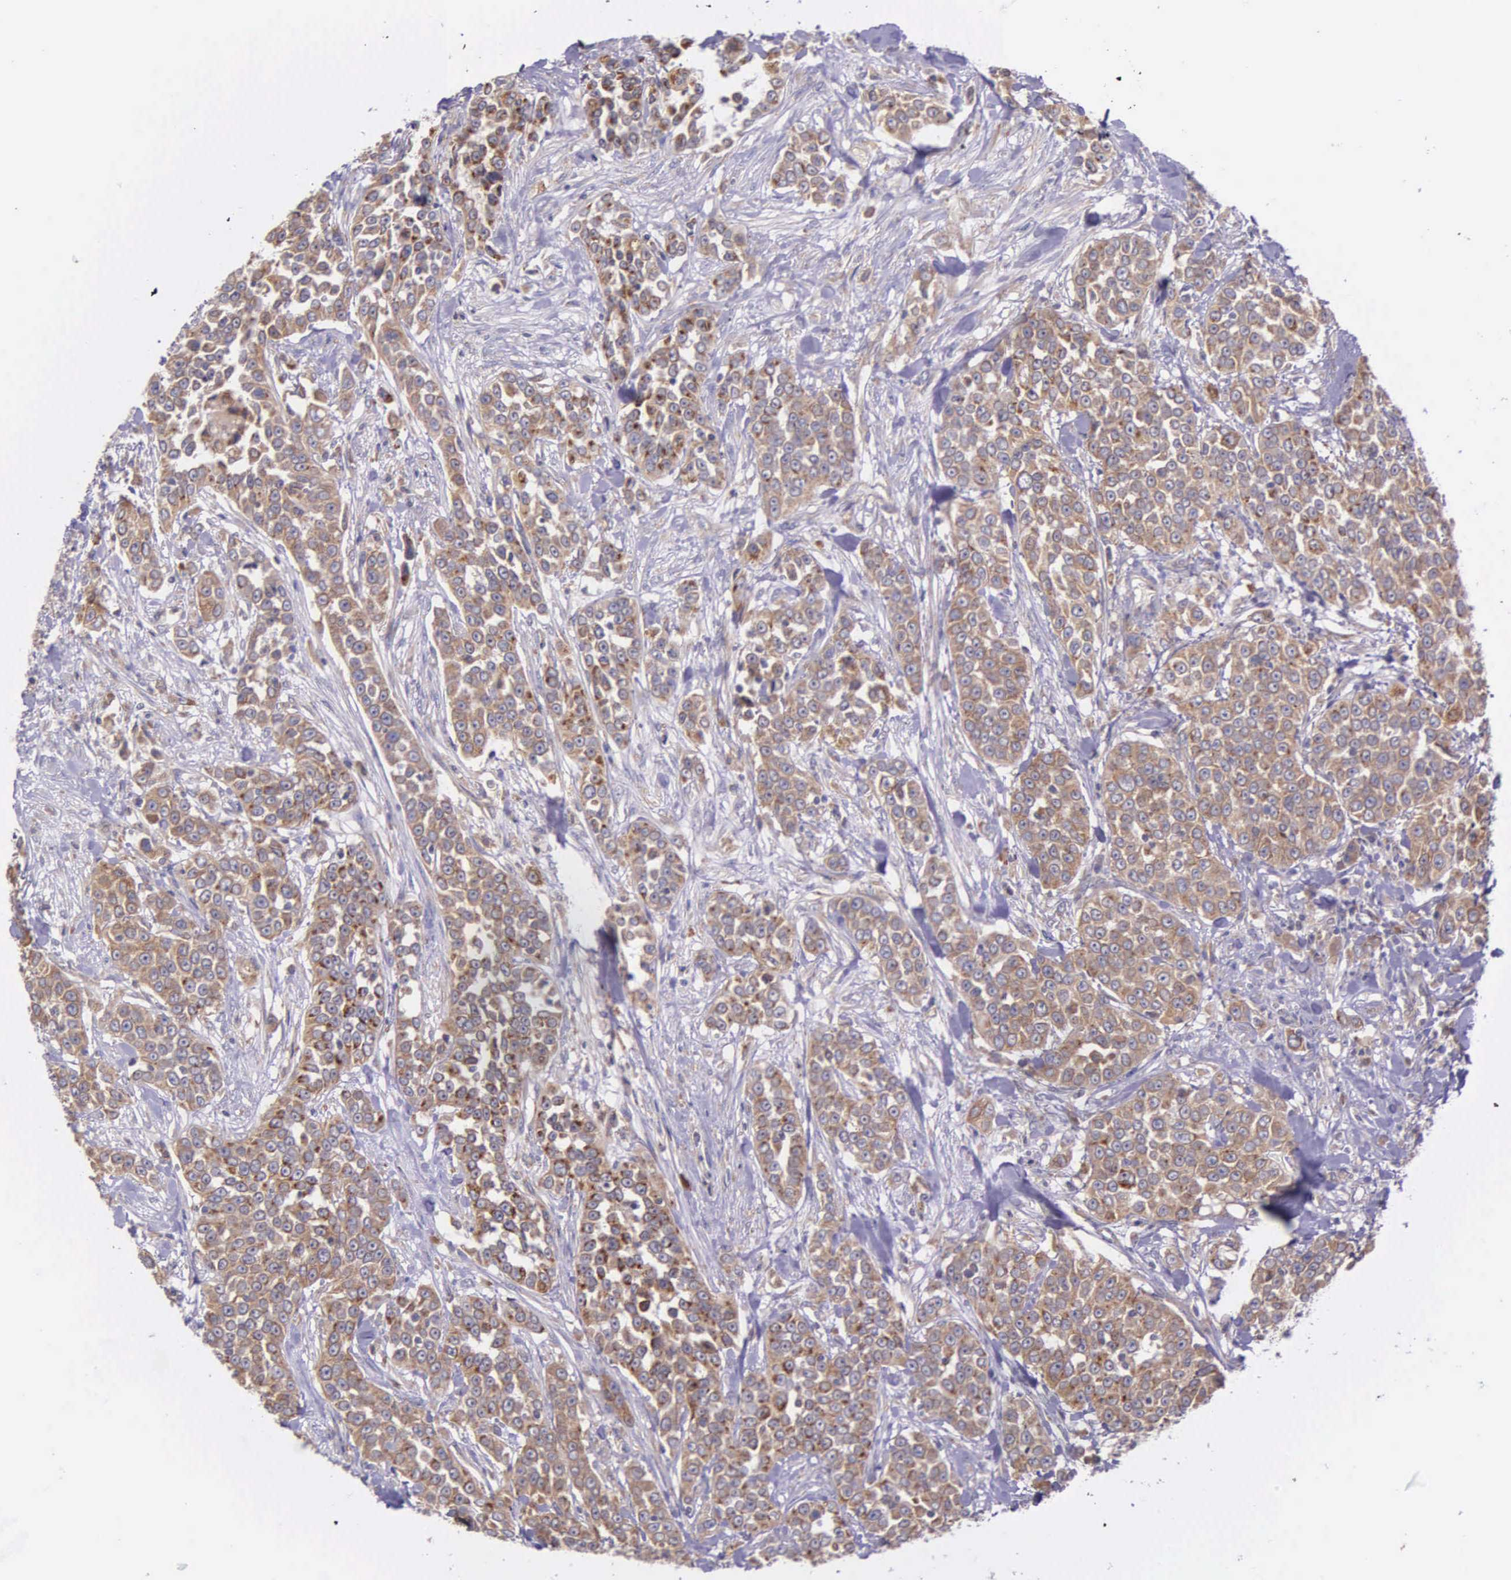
{"staining": {"intensity": "weak", "quantity": ">75%", "location": "cytoplasmic/membranous"}, "tissue": "urothelial cancer", "cell_type": "Tumor cells", "image_type": "cancer", "snomed": [{"axis": "morphology", "description": "Urothelial carcinoma, High grade"}, {"axis": "topography", "description": "Urinary bladder"}], "caption": "There is low levels of weak cytoplasmic/membranous staining in tumor cells of urothelial cancer, as demonstrated by immunohistochemical staining (brown color).", "gene": "NSDHL", "patient": {"sex": "female", "age": 80}}